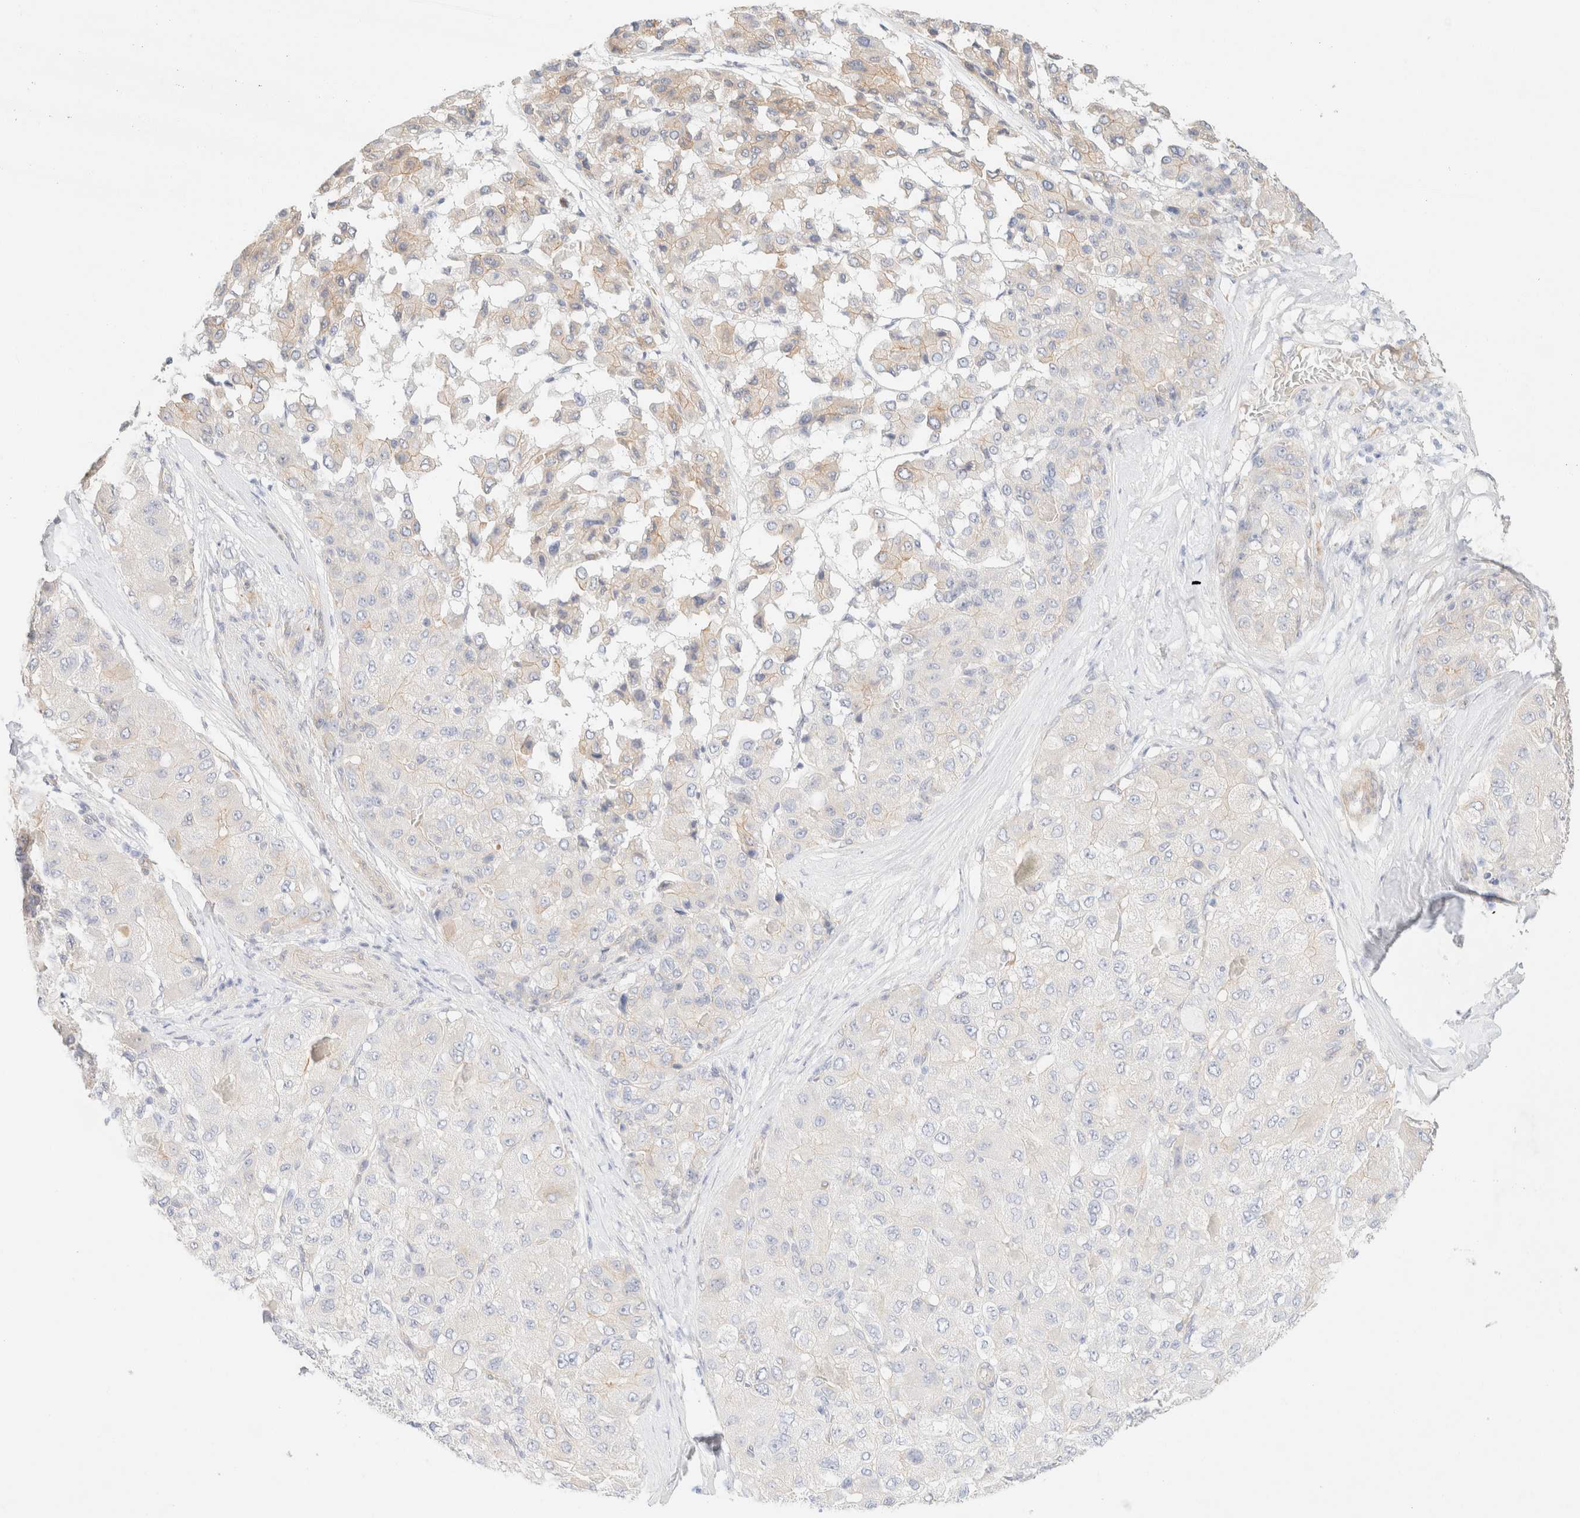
{"staining": {"intensity": "weak", "quantity": "<25%", "location": "cytoplasmic/membranous"}, "tissue": "liver cancer", "cell_type": "Tumor cells", "image_type": "cancer", "snomed": [{"axis": "morphology", "description": "Carcinoma, Hepatocellular, NOS"}, {"axis": "topography", "description": "Liver"}], "caption": "Tumor cells show no significant positivity in liver hepatocellular carcinoma. (DAB (3,3'-diaminobenzidine) immunohistochemistry visualized using brightfield microscopy, high magnification).", "gene": "CSNK1E", "patient": {"sex": "male", "age": 80}}